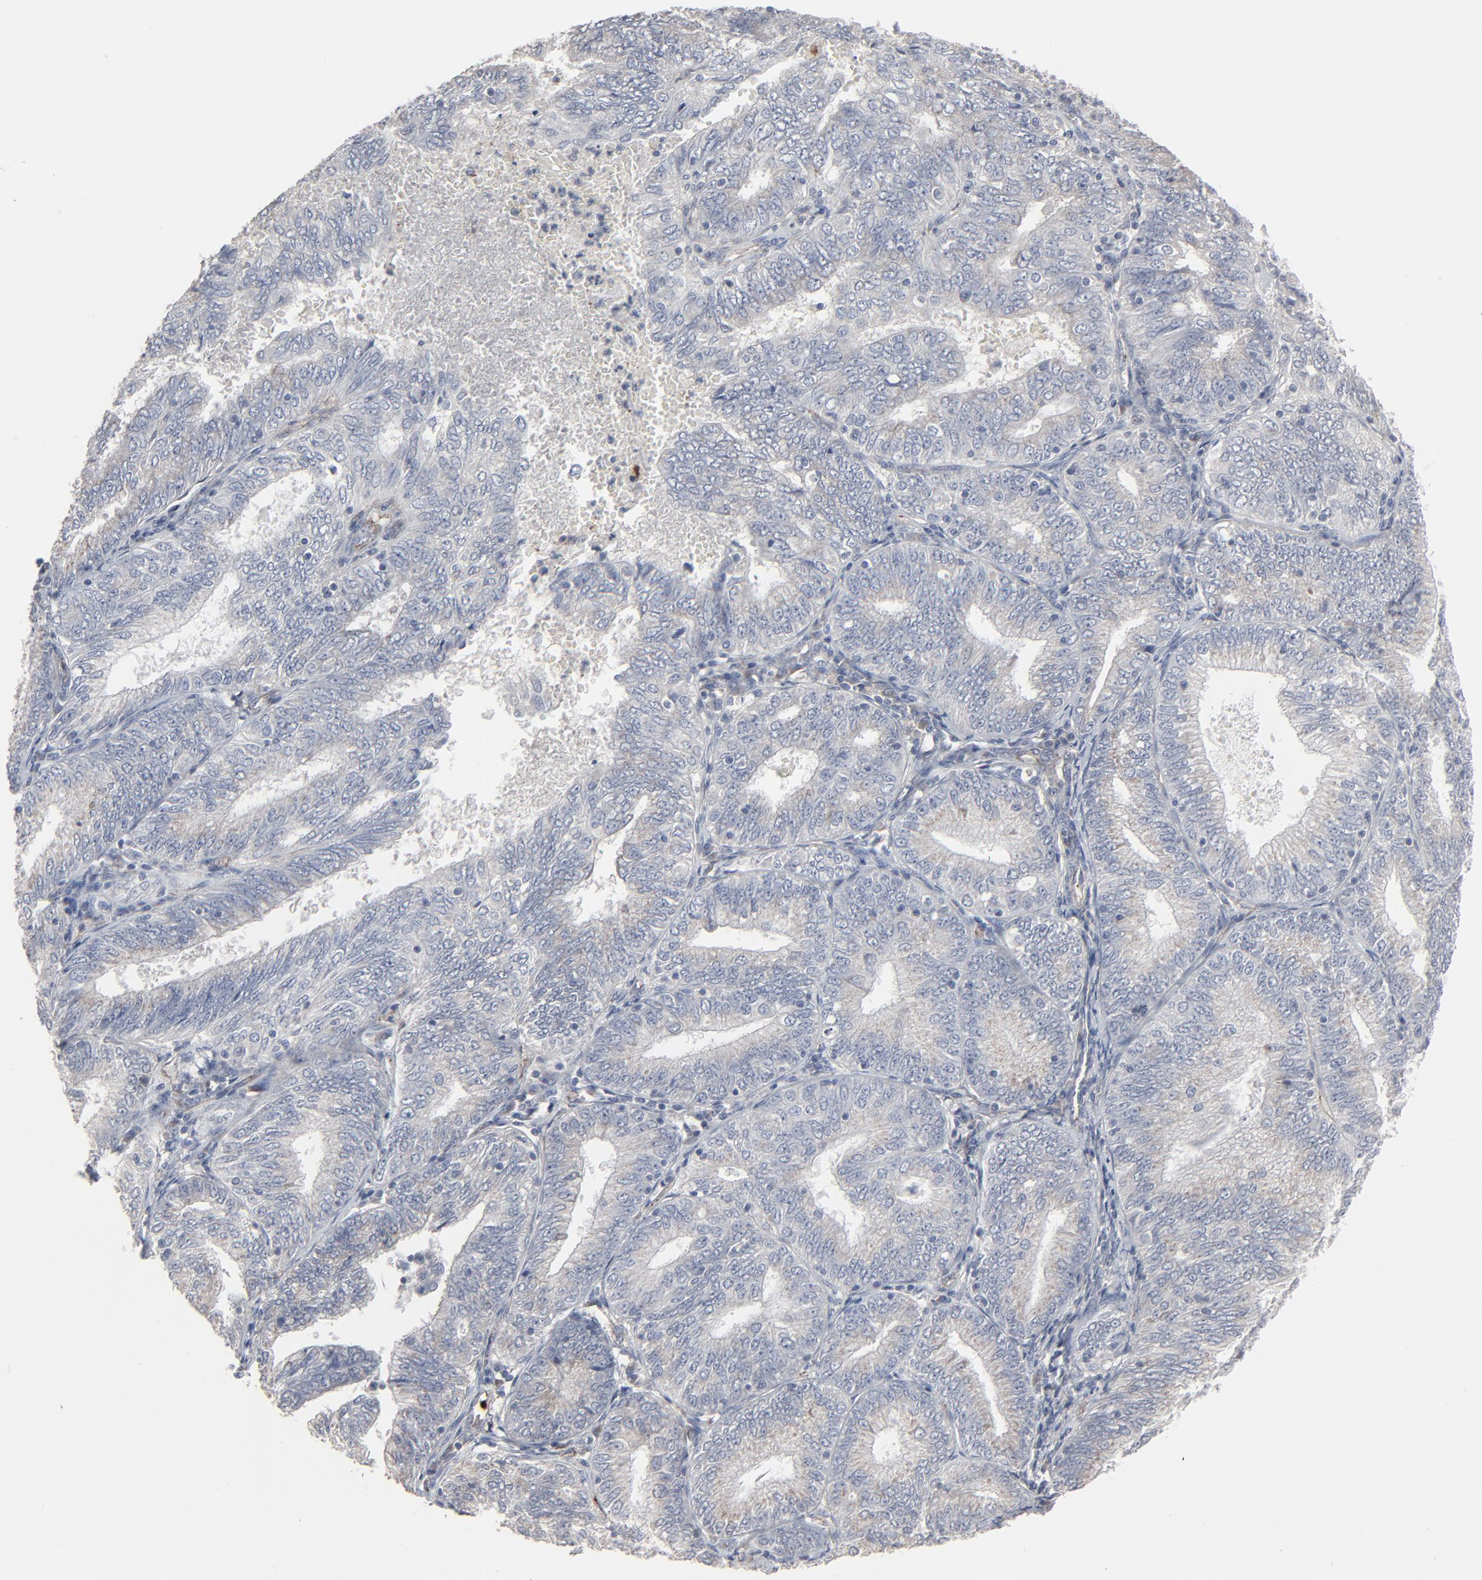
{"staining": {"intensity": "negative", "quantity": "none", "location": "none"}, "tissue": "endometrial cancer", "cell_type": "Tumor cells", "image_type": "cancer", "snomed": [{"axis": "morphology", "description": "Adenocarcinoma, NOS"}, {"axis": "topography", "description": "Endometrium"}], "caption": "Immunohistochemical staining of human adenocarcinoma (endometrial) shows no significant positivity in tumor cells.", "gene": "JAM3", "patient": {"sex": "female", "age": 69}}